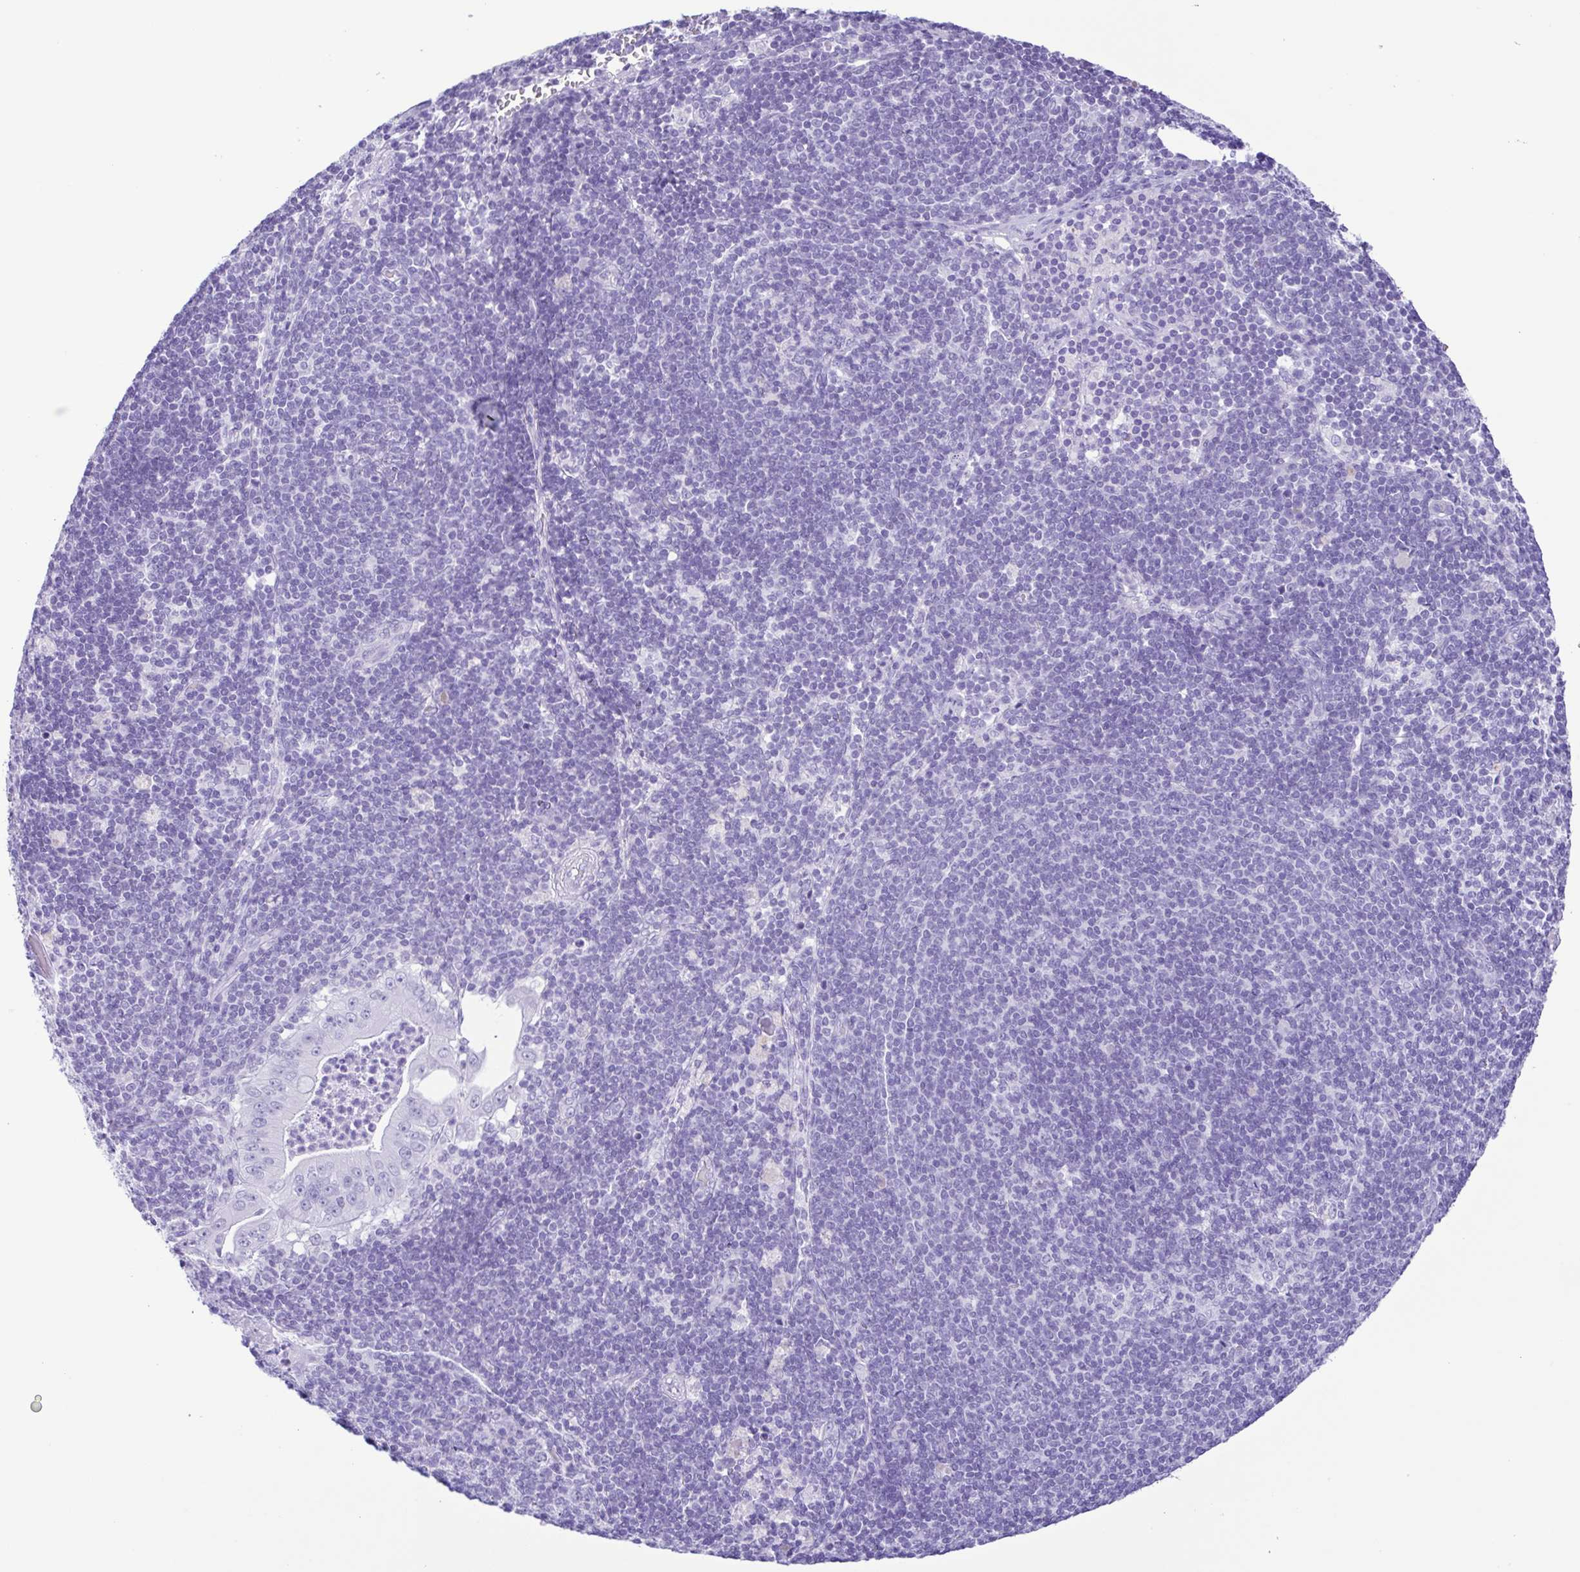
{"staining": {"intensity": "negative", "quantity": "none", "location": "none"}, "tissue": "pancreatic cancer", "cell_type": "Tumor cells", "image_type": "cancer", "snomed": [{"axis": "morphology", "description": "Adenocarcinoma, NOS"}, {"axis": "topography", "description": "Pancreas"}], "caption": "Image shows no protein expression in tumor cells of adenocarcinoma (pancreatic) tissue.", "gene": "OVGP1", "patient": {"sex": "male", "age": 71}}